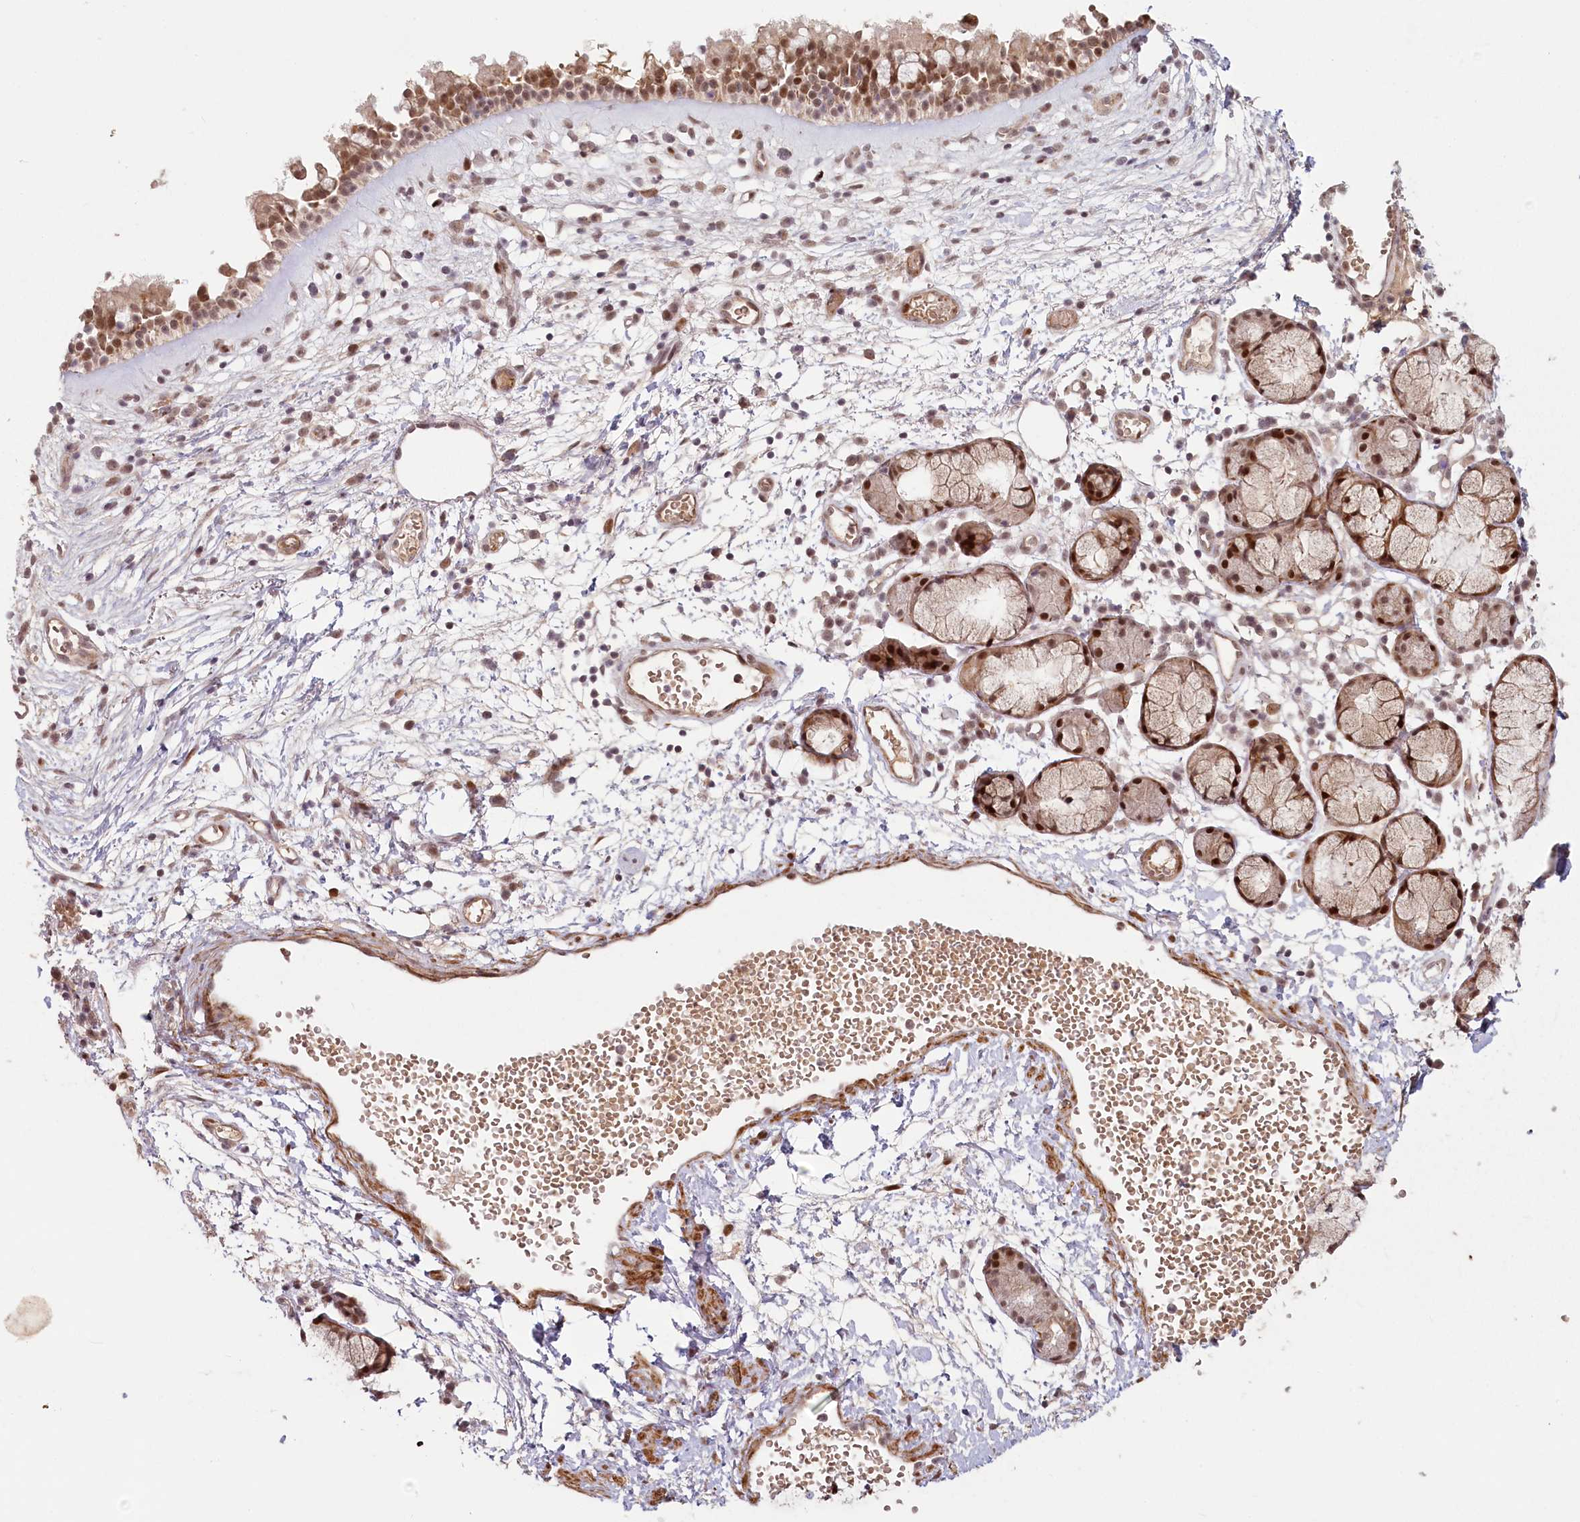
{"staining": {"intensity": "moderate", "quantity": ">75%", "location": "cytoplasmic/membranous,nuclear"}, "tissue": "nasopharynx", "cell_type": "Respiratory epithelial cells", "image_type": "normal", "snomed": [{"axis": "morphology", "description": "Normal tissue, NOS"}, {"axis": "morphology", "description": "Inflammation, NOS"}, {"axis": "topography", "description": "Nasopharynx"}], "caption": "A brown stain labels moderate cytoplasmic/membranous,nuclear expression of a protein in respiratory epithelial cells of unremarkable human nasopharynx.", "gene": "FAM204A", "patient": {"sex": "male", "age": 70}}